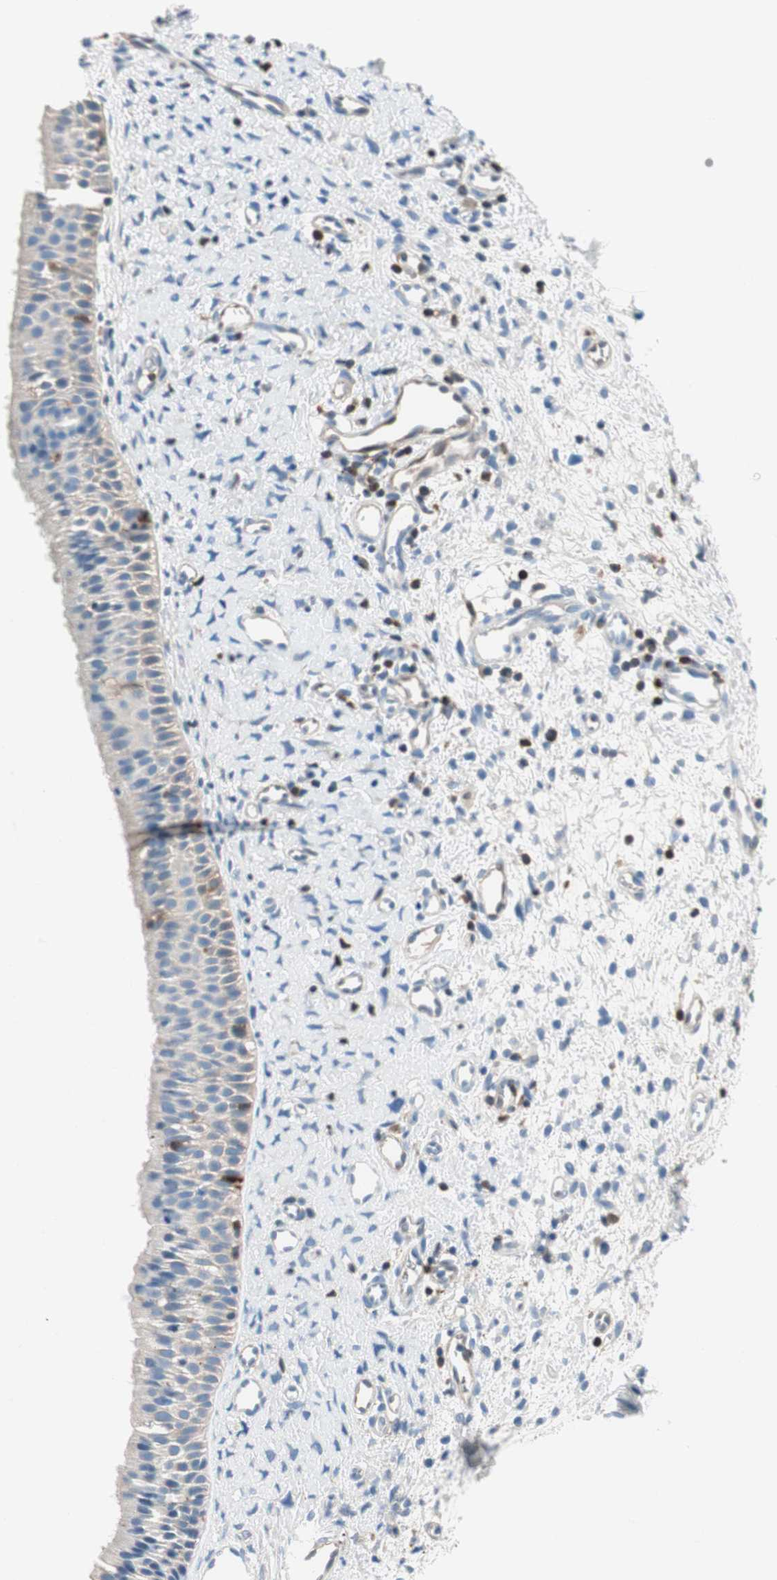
{"staining": {"intensity": "negative", "quantity": "none", "location": "none"}, "tissue": "nasopharynx", "cell_type": "Respiratory epithelial cells", "image_type": "normal", "snomed": [{"axis": "morphology", "description": "Normal tissue, NOS"}, {"axis": "topography", "description": "Nasopharynx"}], "caption": "The histopathology image demonstrates no significant positivity in respiratory epithelial cells of nasopharynx.", "gene": "COTL1", "patient": {"sex": "male", "age": 22}}